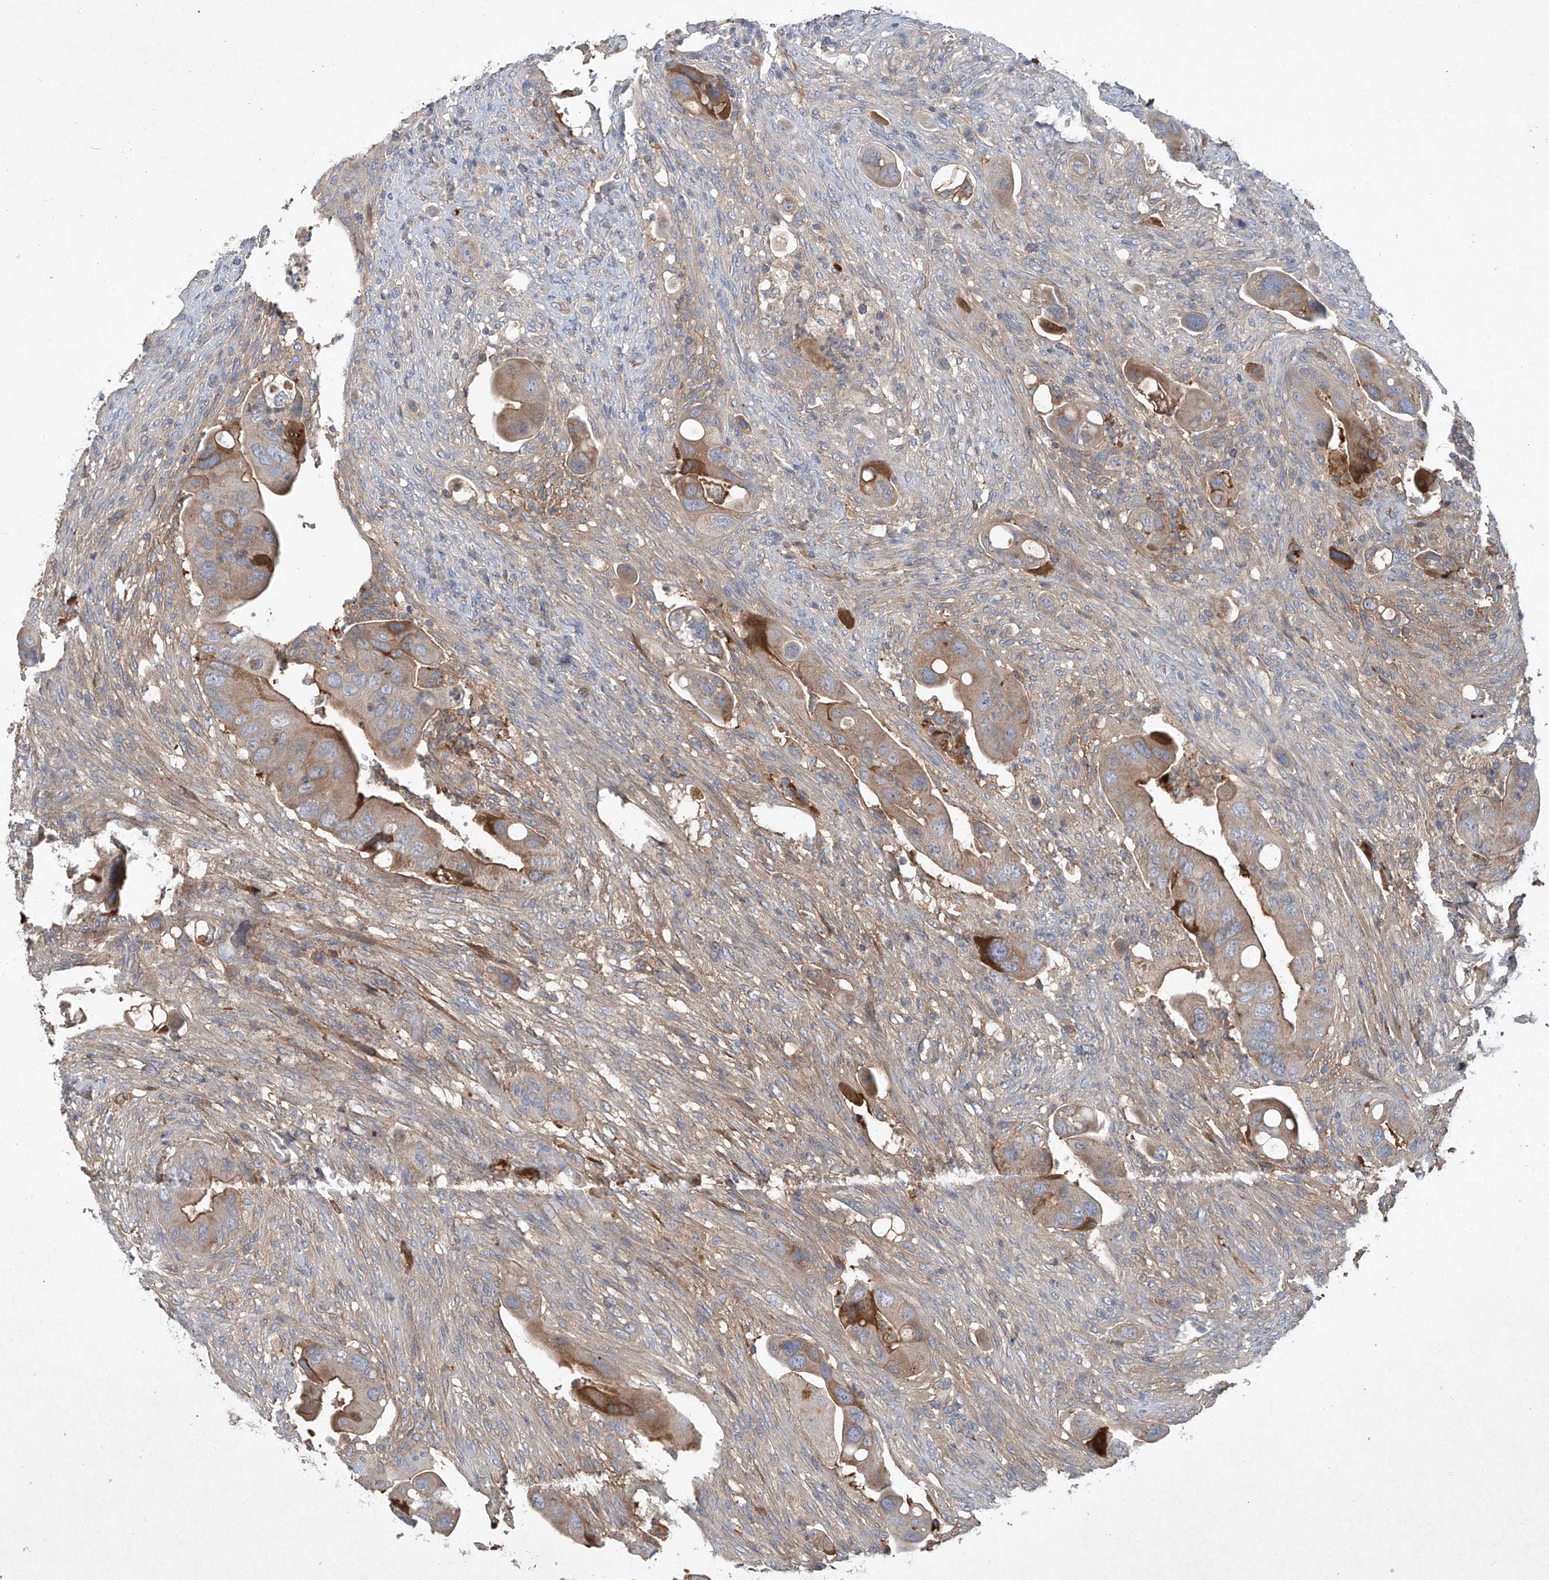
{"staining": {"intensity": "moderate", "quantity": "<25%", "location": "cytoplasmic/membranous"}, "tissue": "colorectal cancer", "cell_type": "Tumor cells", "image_type": "cancer", "snomed": [{"axis": "morphology", "description": "Adenocarcinoma, NOS"}, {"axis": "topography", "description": "Rectum"}], "caption": "A photomicrograph of colorectal adenocarcinoma stained for a protein shows moderate cytoplasmic/membranous brown staining in tumor cells. (Brightfield microscopy of DAB IHC at high magnification).", "gene": "HAS3", "patient": {"sex": "female", "age": 57}}